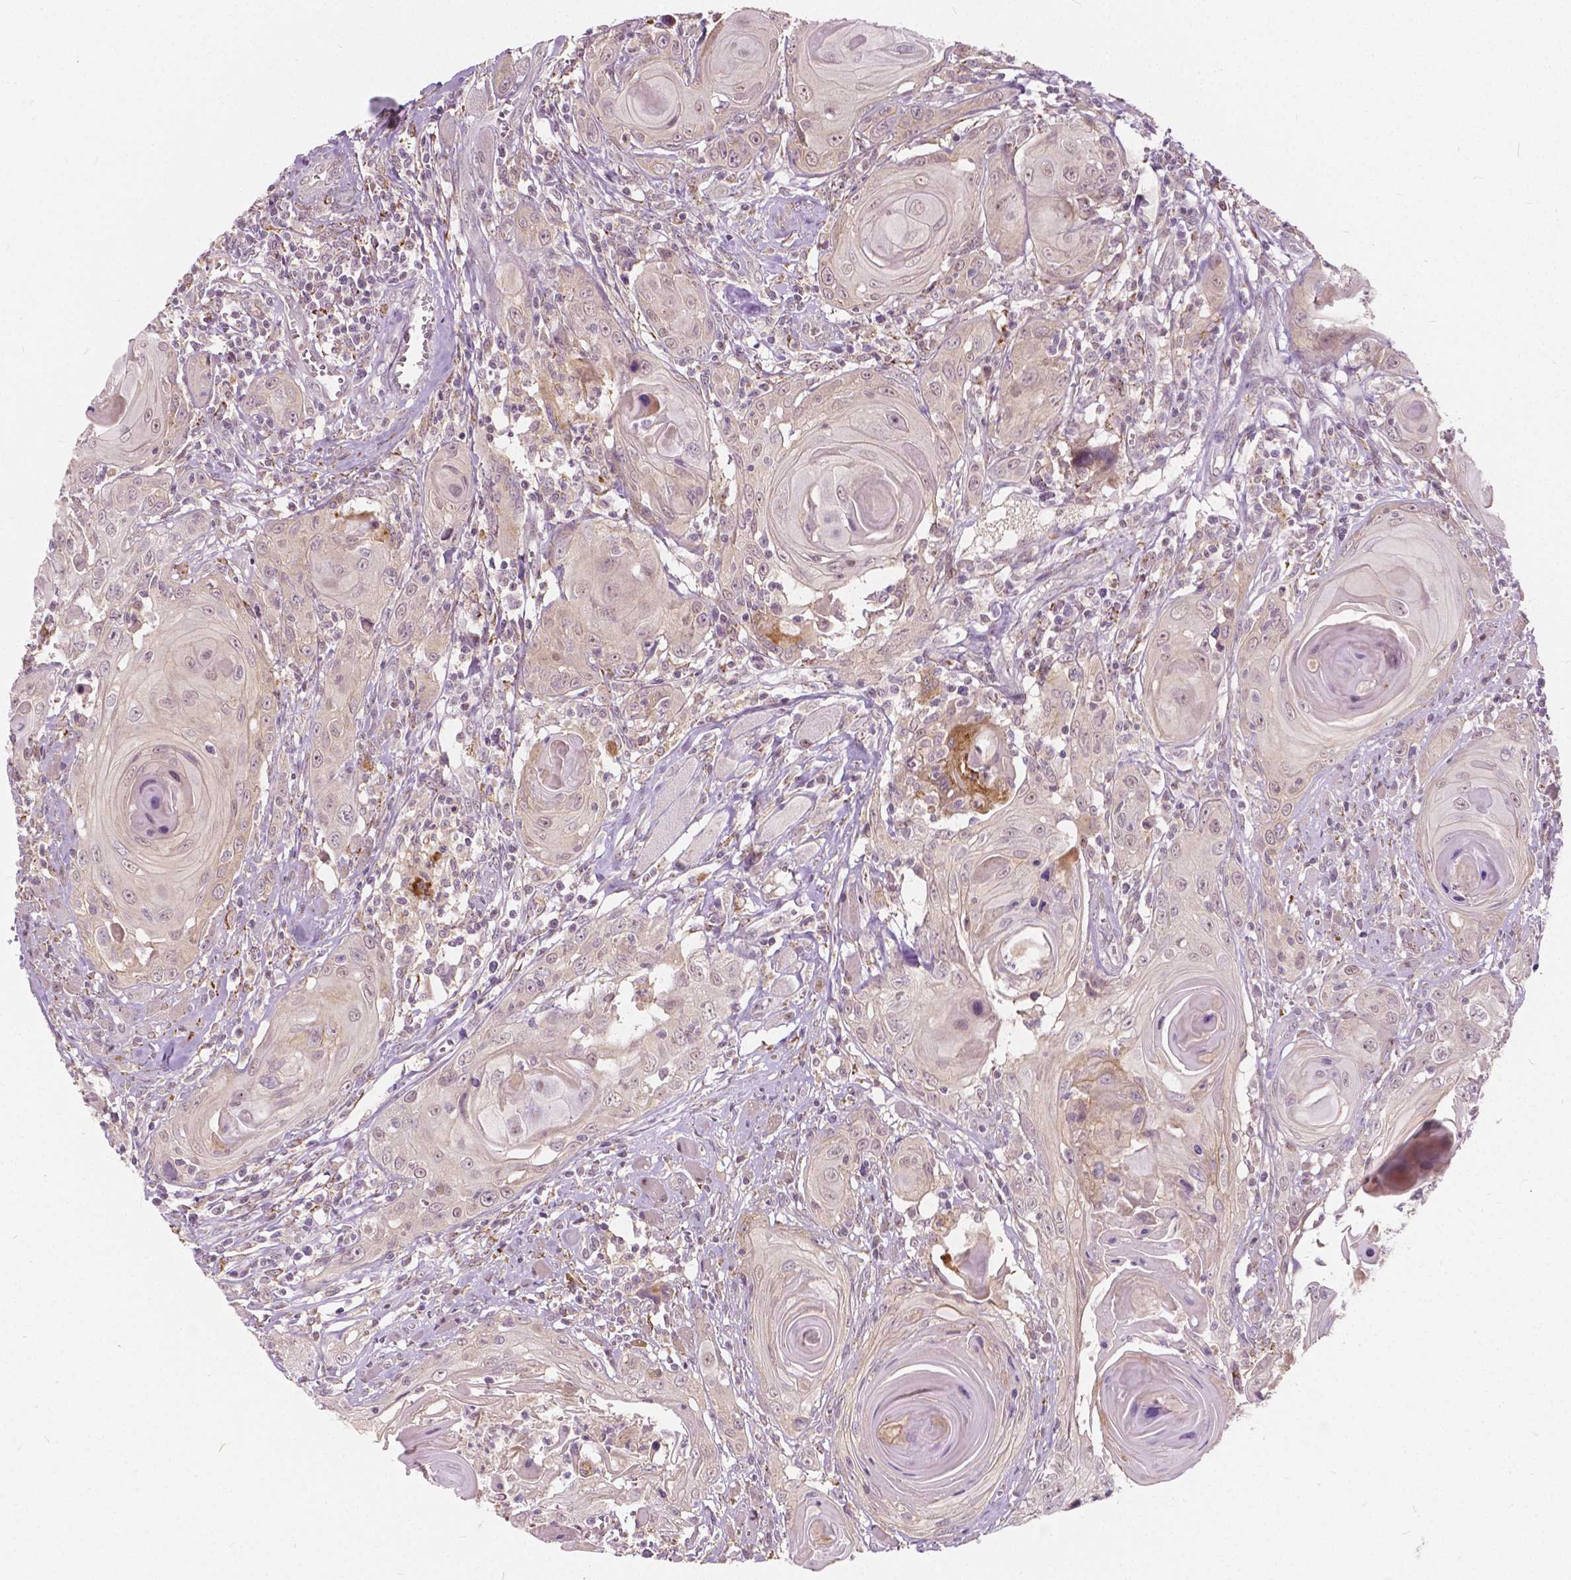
{"staining": {"intensity": "weak", "quantity": "25%-75%", "location": "nuclear"}, "tissue": "head and neck cancer", "cell_type": "Tumor cells", "image_type": "cancer", "snomed": [{"axis": "morphology", "description": "Squamous cell carcinoma, NOS"}, {"axis": "topography", "description": "Head-Neck"}], "caption": "Approximately 25%-75% of tumor cells in human head and neck cancer demonstrate weak nuclear protein expression as visualized by brown immunohistochemical staining.", "gene": "DLX6", "patient": {"sex": "female", "age": 80}}